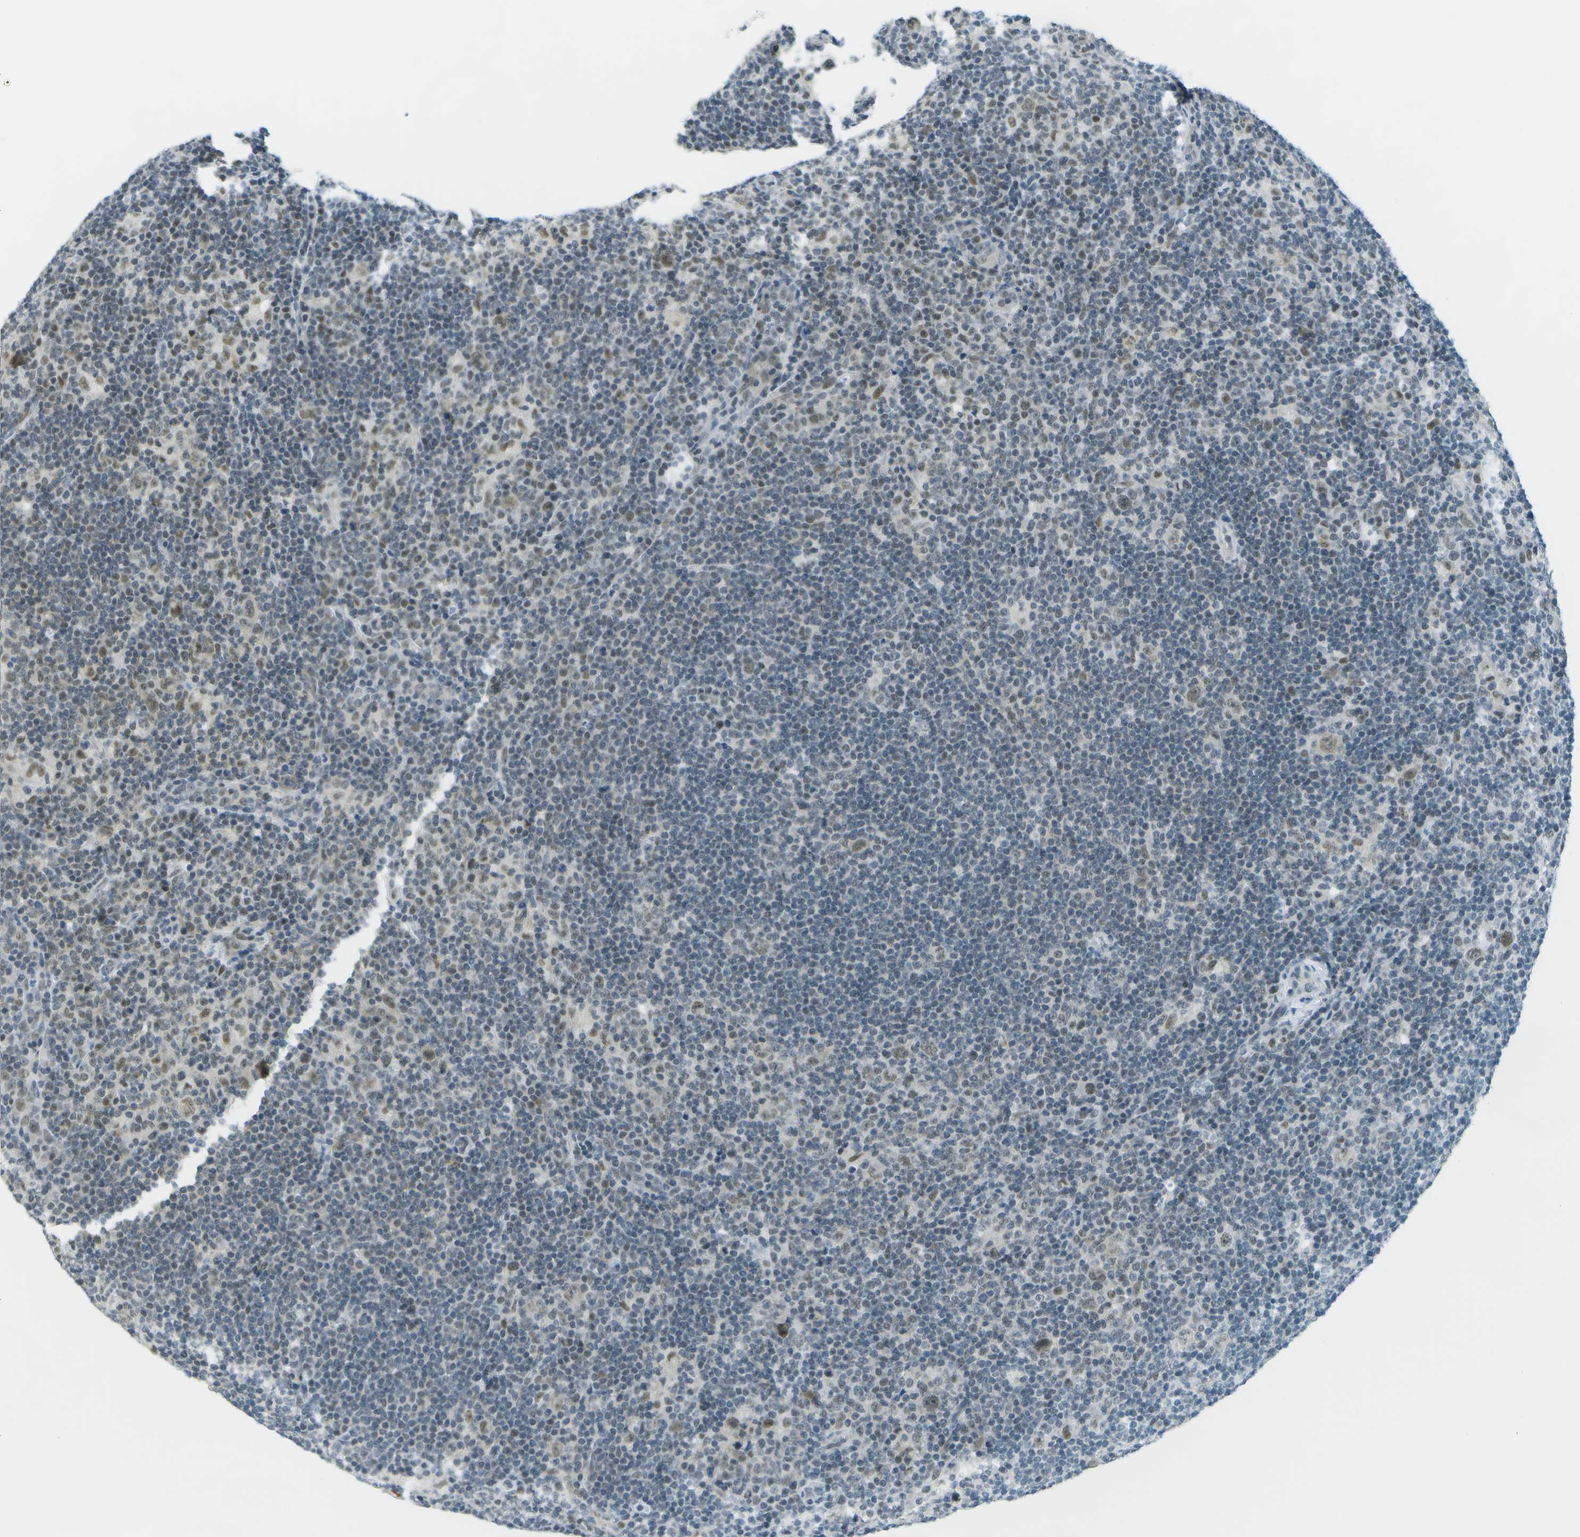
{"staining": {"intensity": "moderate", "quantity": ">75%", "location": "nuclear"}, "tissue": "lymphoma", "cell_type": "Tumor cells", "image_type": "cancer", "snomed": [{"axis": "morphology", "description": "Hodgkin's disease, NOS"}, {"axis": "topography", "description": "Lymph node"}], "caption": "A brown stain labels moderate nuclear positivity of a protein in Hodgkin's disease tumor cells. The staining was performed using DAB, with brown indicating positive protein expression. Nuclei are stained blue with hematoxylin.", "gene": "NEK11", "patient": {"sex": "female", "age": 57}}